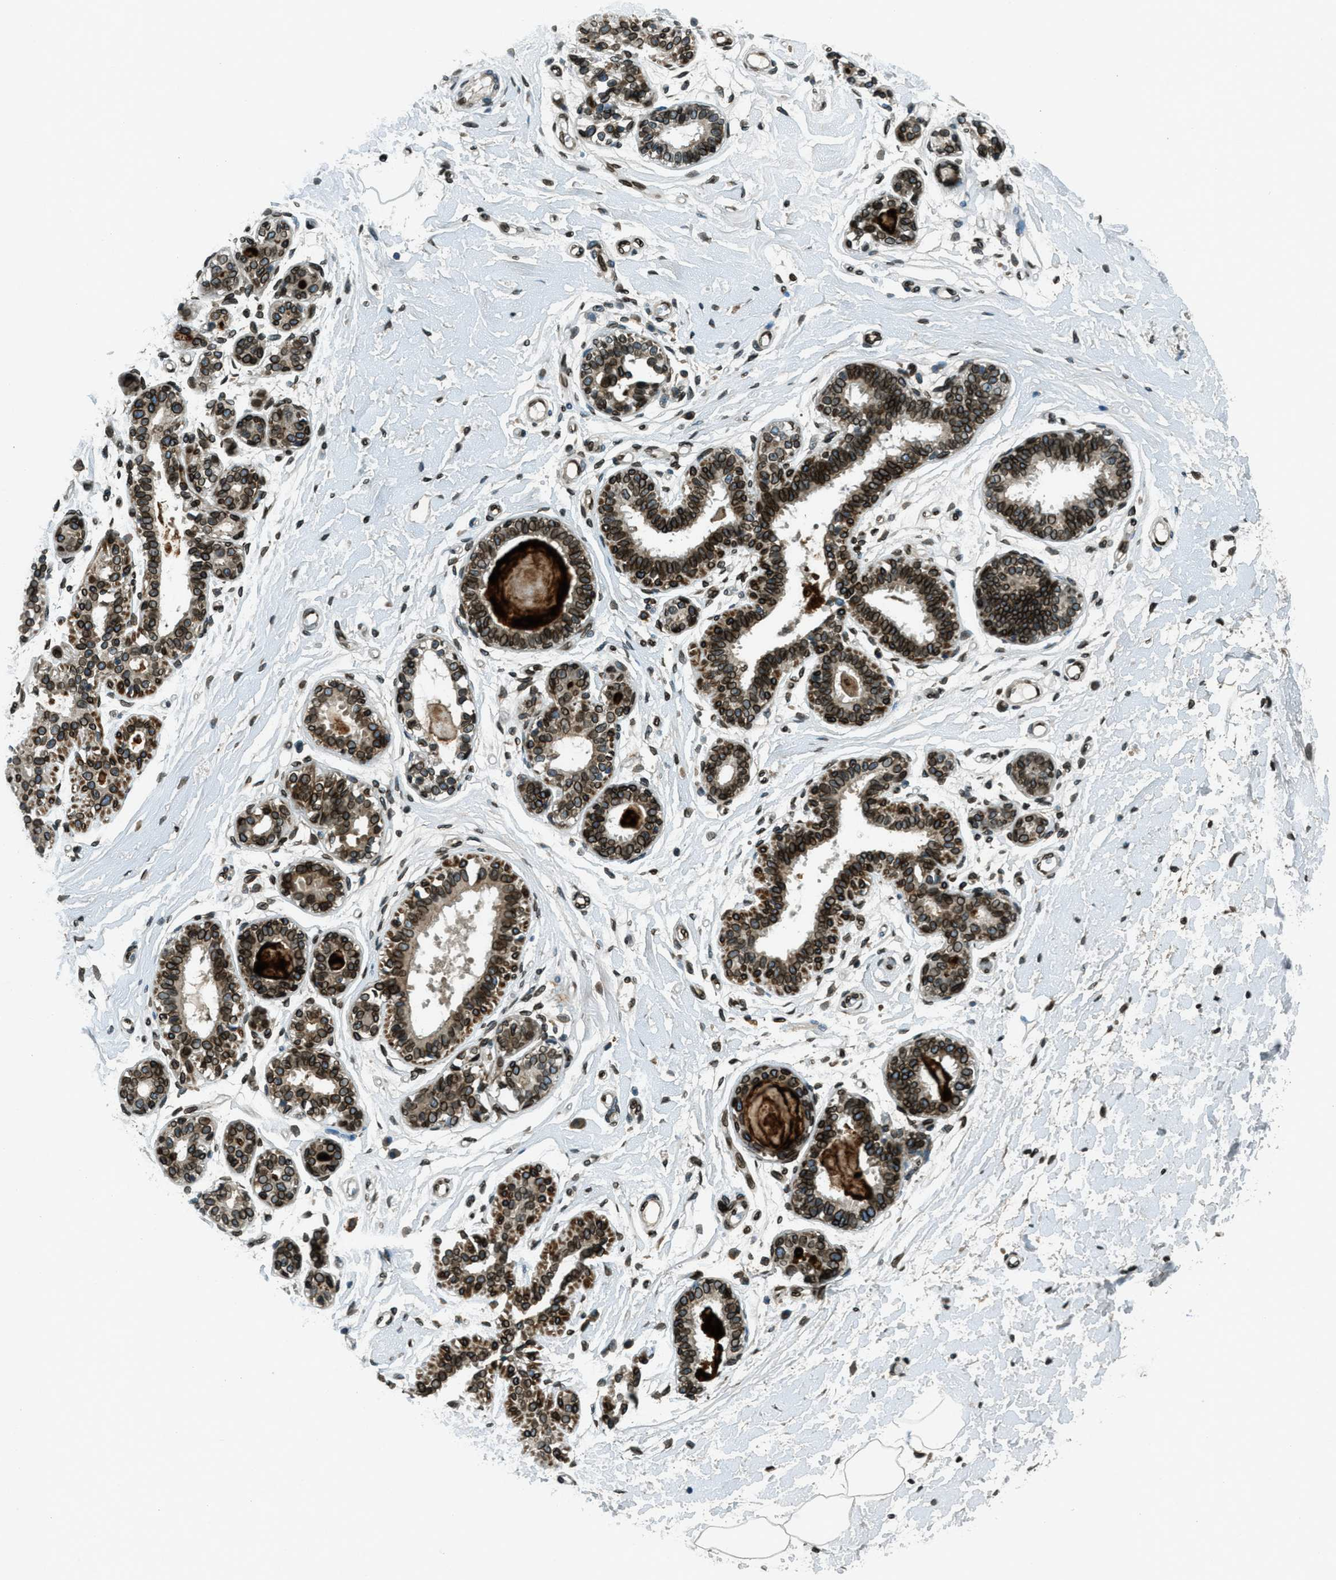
{"staining": {"intensity": "moderate", "quantity": ">75%", "location": "nuclear"}, "tissue": "breast", "cell_type": "Adipocytes", "image_type": "normal", "snomed": [{"axis": "morphology", "description": "Normal tissue, NOS"}, {"axis": "morphology", "description": "Lobular carcinoma"}, {"axis": "topography", "description": "Breast"}], "caption": "A high-resolution image shows immunohistochemistry (IHC) staining of normal breast, which exhibits moderate nuclear staining in approximately >75% of adipocytes.", "gene": "LEMD2", "patient": {"sex": "female", "age": 59}}